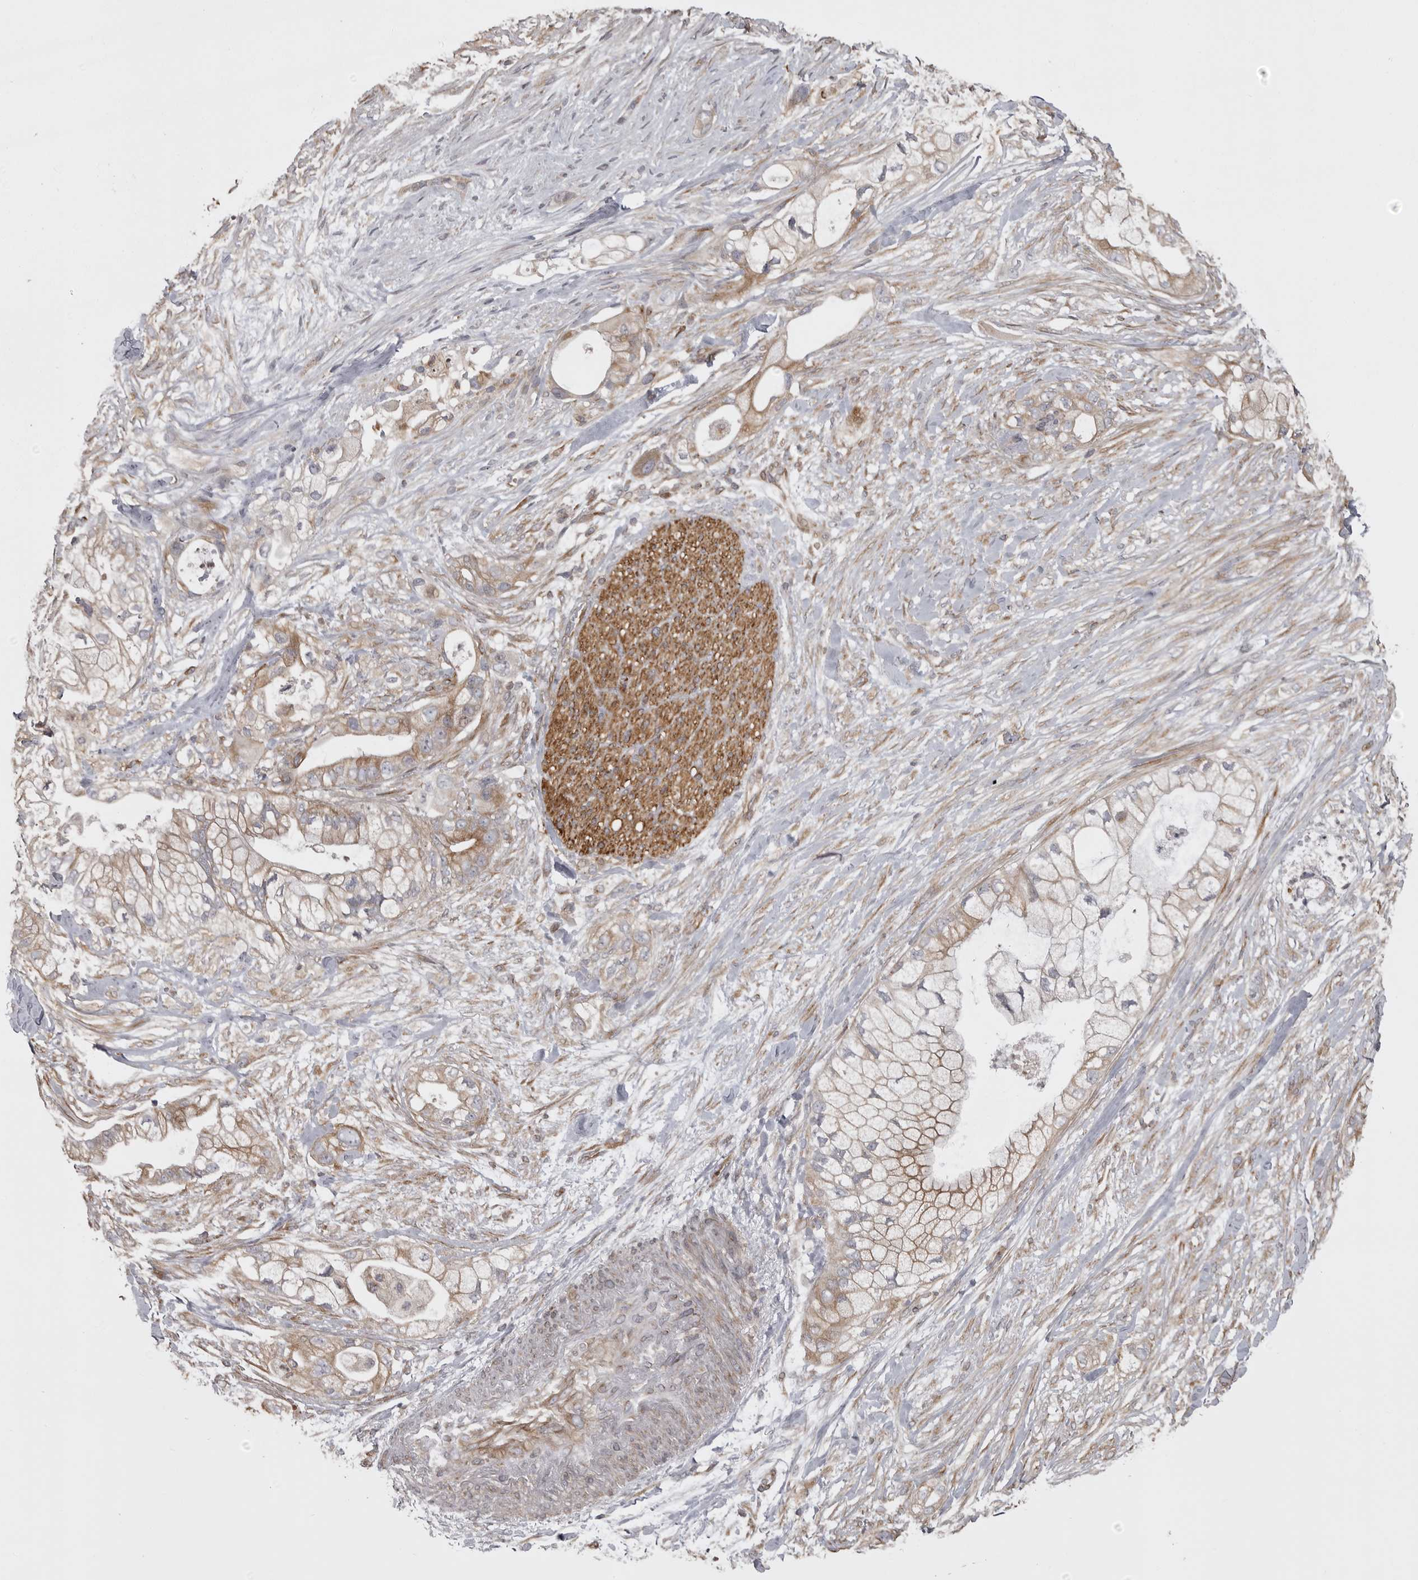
{"staining": {"intensity": "weak", "quantity": "25%-75%", "location": "cytoplasmic/membranous"}, "tissue": "pancreatic cancer", "cell_type": "Tumor cells", "image_type": "cancer", "snomed": [{"axis": "morphology", "description": "Adenocarcinoma, NOS"}, {"axis": "topography", "description": "Pancreas"}], "caption": "Human pancreatic cancer stained with a protein marker displays weak staining in tumor cells.", "gene": "ZNRF1", "patient": {"sex": "male", "age": 53}}